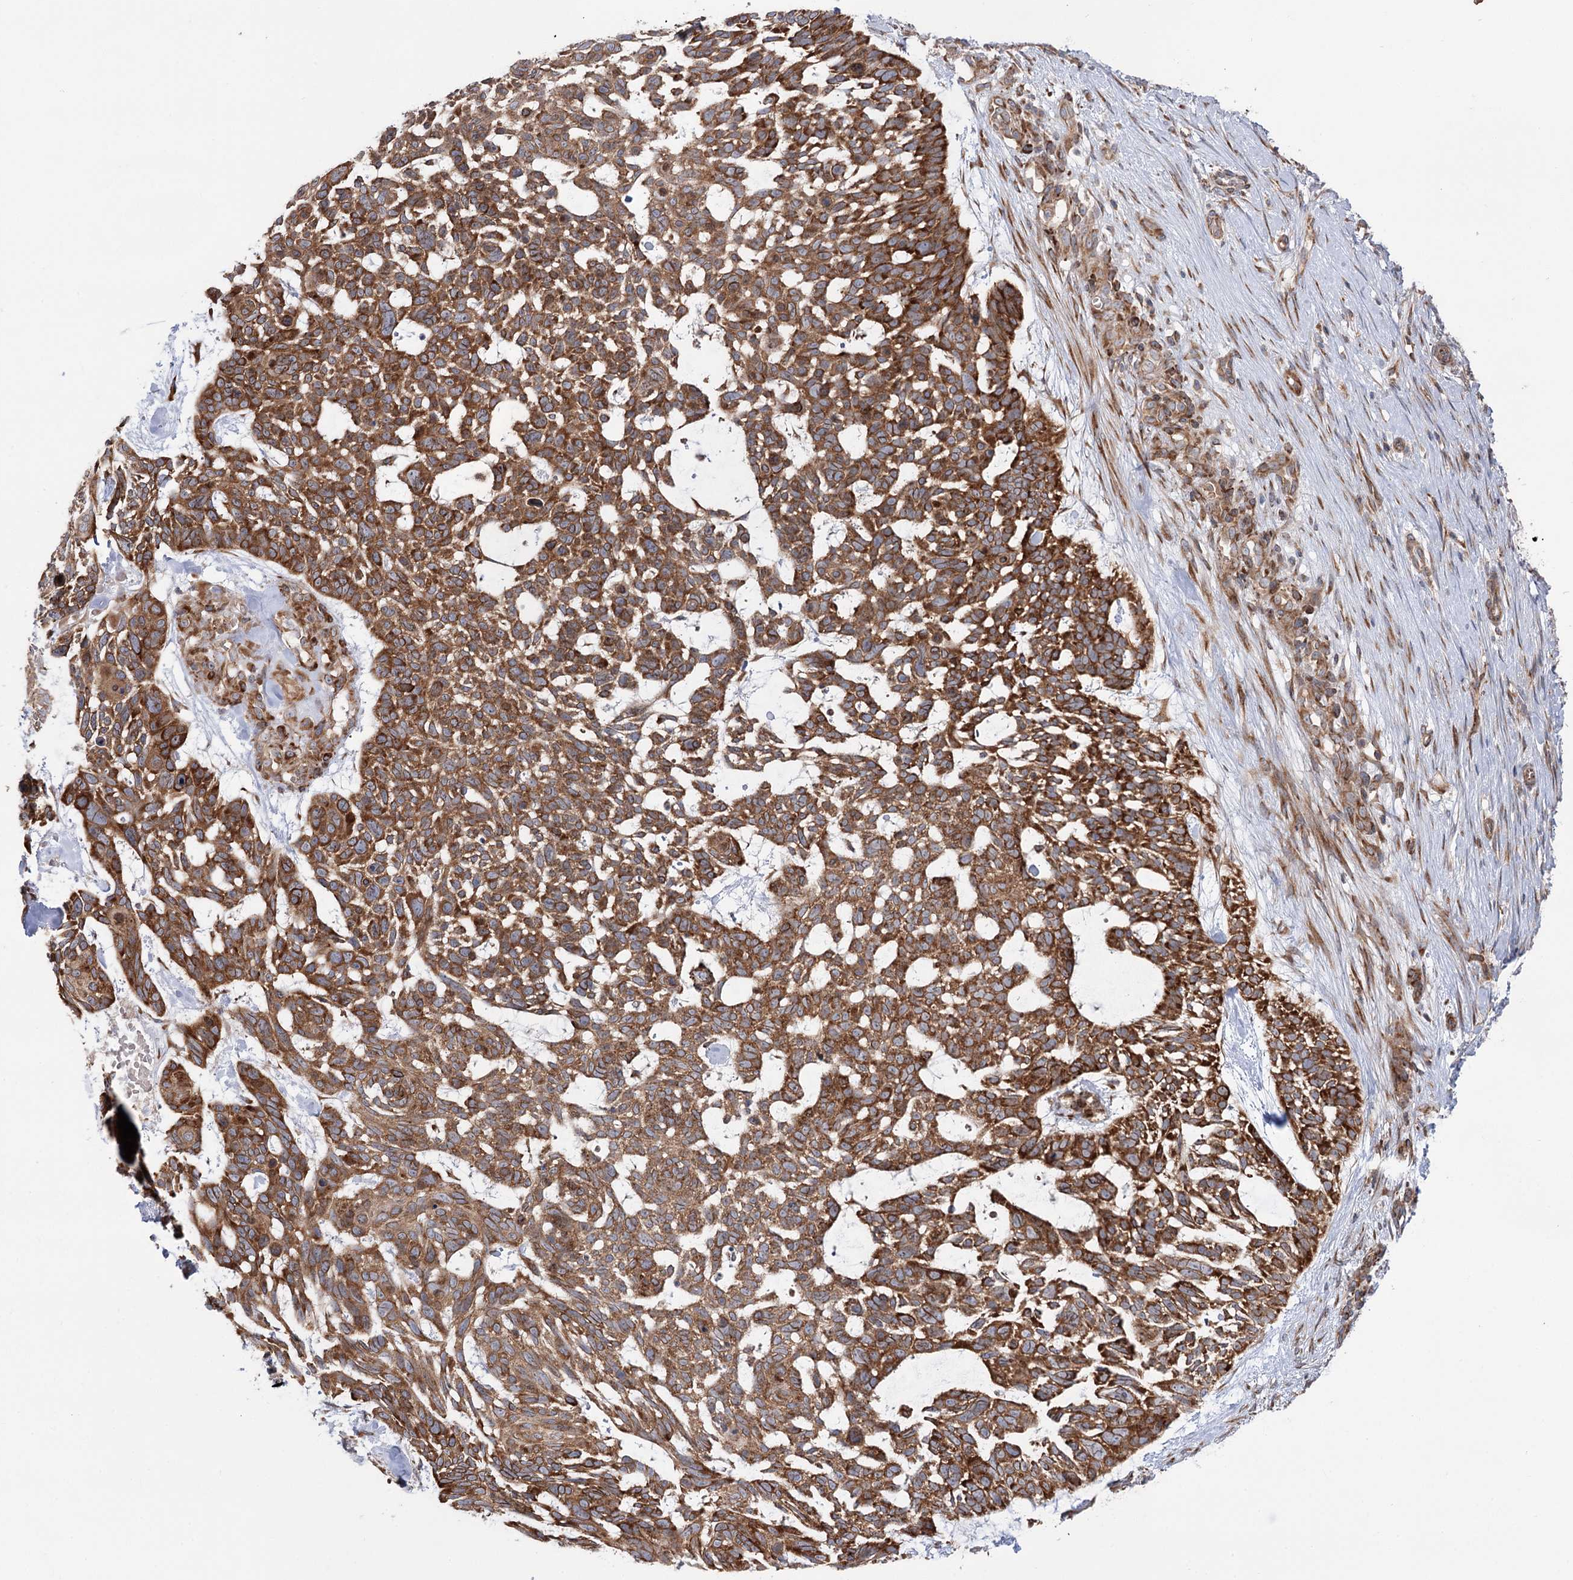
{"staining": {"intensity": "strong", "quantity": ">75%", "location": "cytoplasmic/membranous"}, "tissue": "skin cancer", "cell_type": "Tumor cells", "image_type": "cancer", "snomed": [{"axis": "morphology", "description": "Basal cell carcinoma"}, {"axis": "topography", "description": "Skin"}], "caption": "Skin basal cell carcinoma stained with DAB (3,3'-diaminobenzidine) immunohistochemistry (IHC) exhibits high levels of strong cytoplasmic/membranous staining in about >75% of tumor cells. The staining was performed using DAB, with brown indicating positive protein expression. Nuclei are stained blue with hematoxylin.", "gene": "VWA2", "patient": {"sex": "male", "age": 88}}